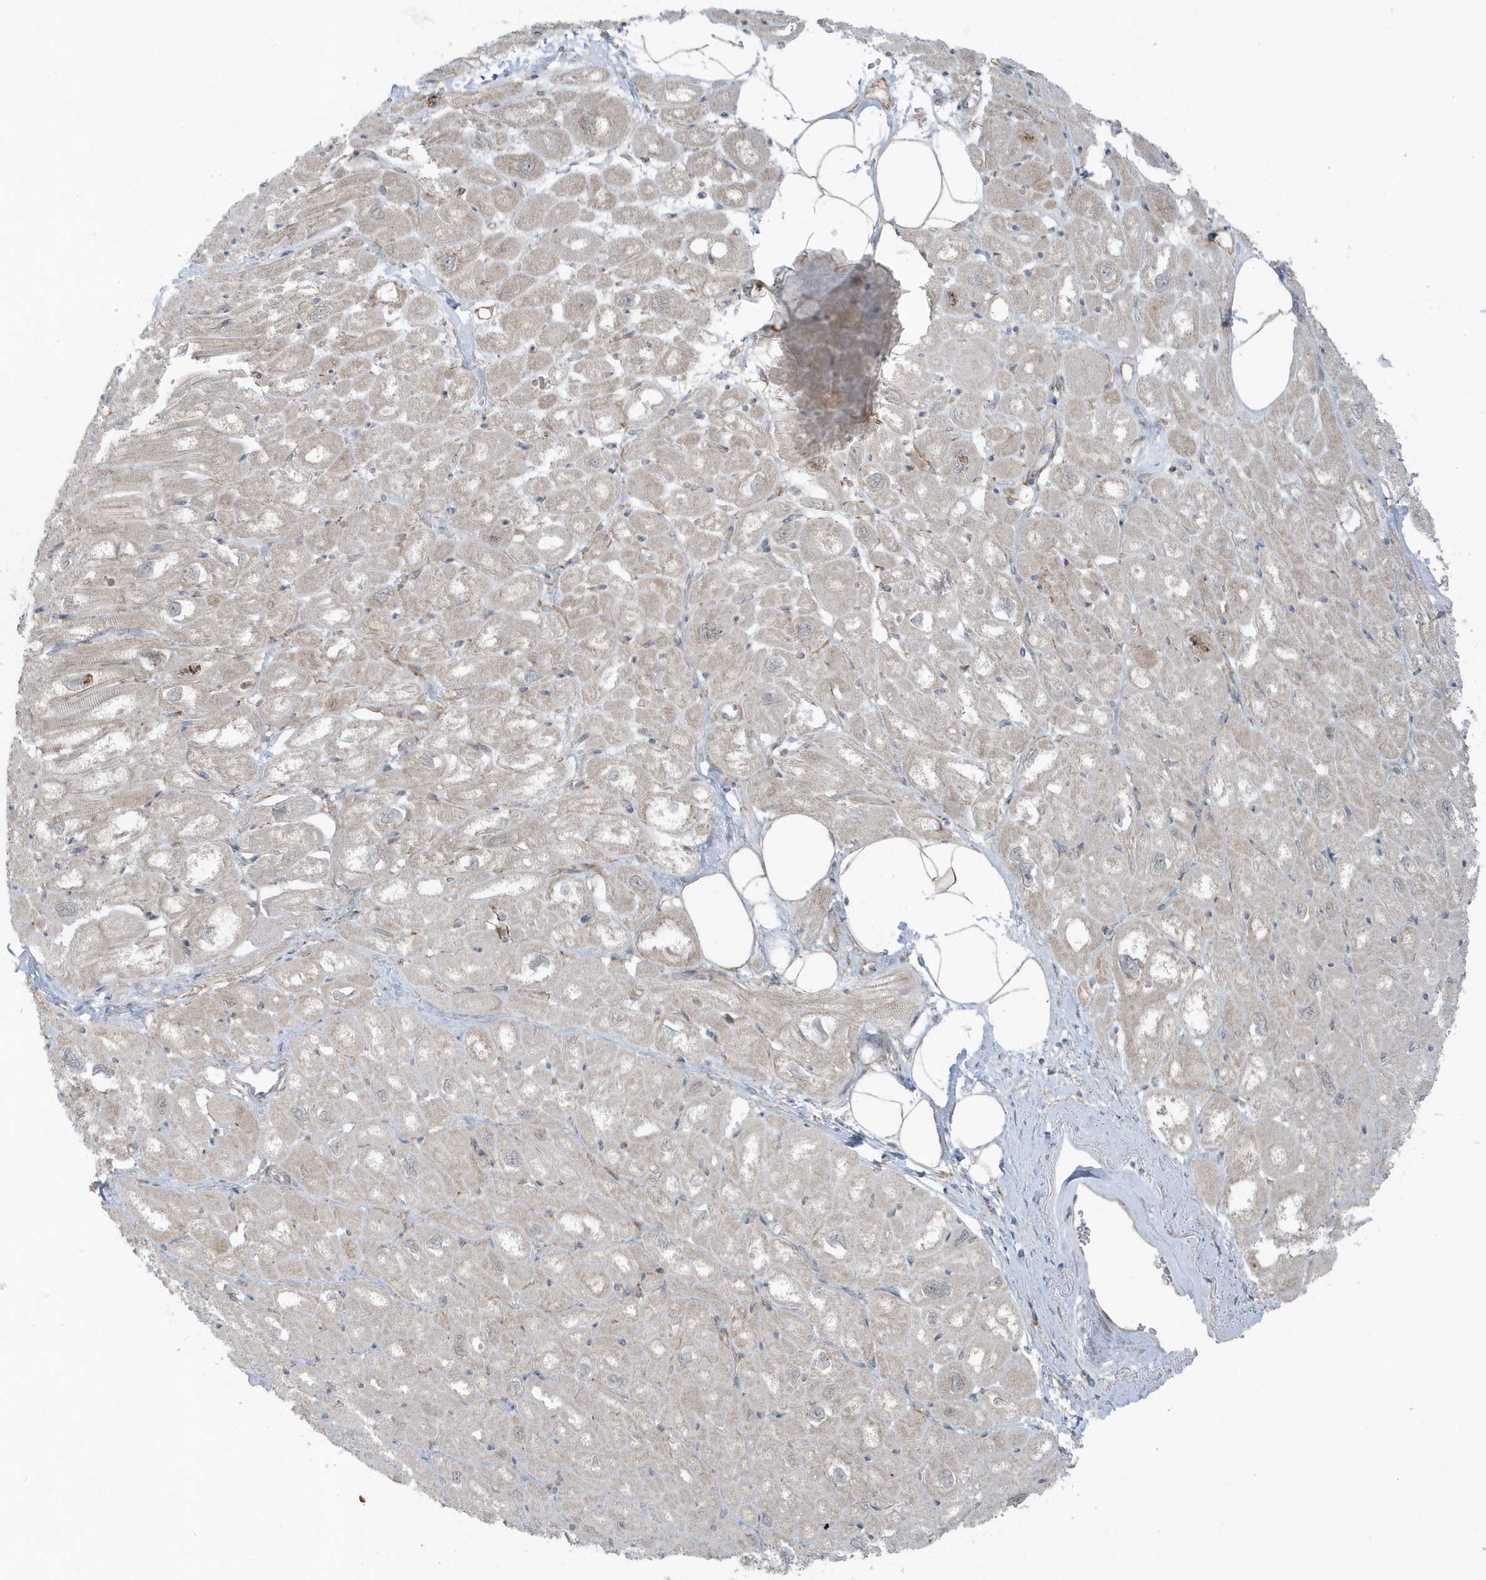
{"staining": {"intensity": "negative", "quantity": "none", "location": "none"}, "tissue": "heart muscle", "cell_type": "Cardiomyocytes", "image_type": "normal", "snomed": [{"axis": "morphology", "description": "Normal tissue, NOS"}, {"axis": "topography", "description": "Heart"}], "caption": "Immunohistochemical staining of normal human heart muscle demonstrates no significant staining in cardiomyocytes.", "gene": "PARD3B", "patient": {"sex": "male", "age": 50}}